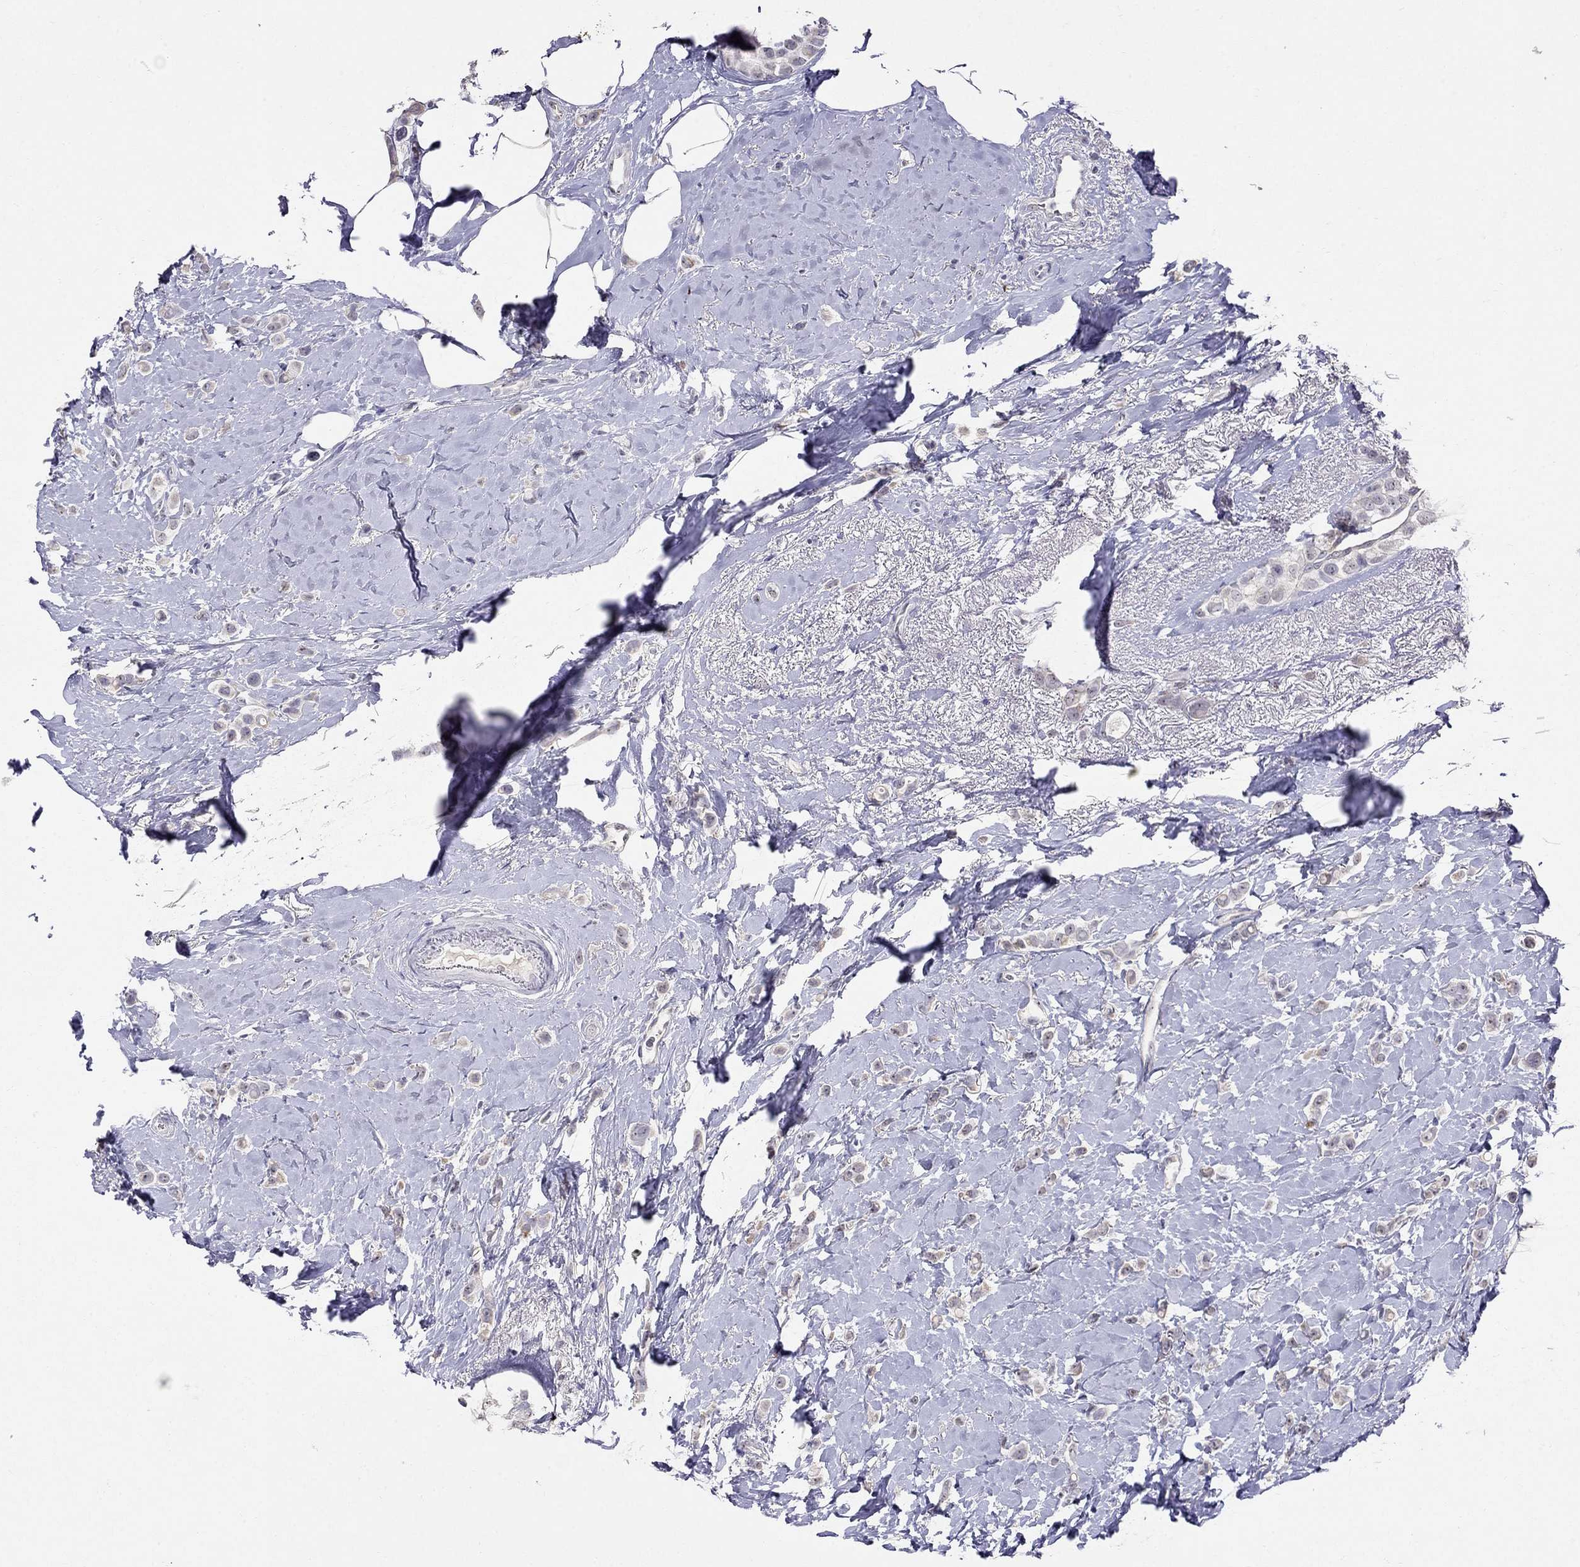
{"staining": {"intensity": "negative", "quantity": "none", "location": "none"}, "tissue": "breast cancer", "cell_type": "Tumor cells", "image_type": "cancer", "snomed": [{"axis": "morphology", "description": "Lobular carcinoma"}, {"axis": "topography", "description": "Breast"}], "caption": "A photomicrograph of breast lobular carcinoma stained for a protein exhibits no brown staining in tumor cells.", "gene": "MYO3B", "patient": {"sex": "female", "age": 66}}